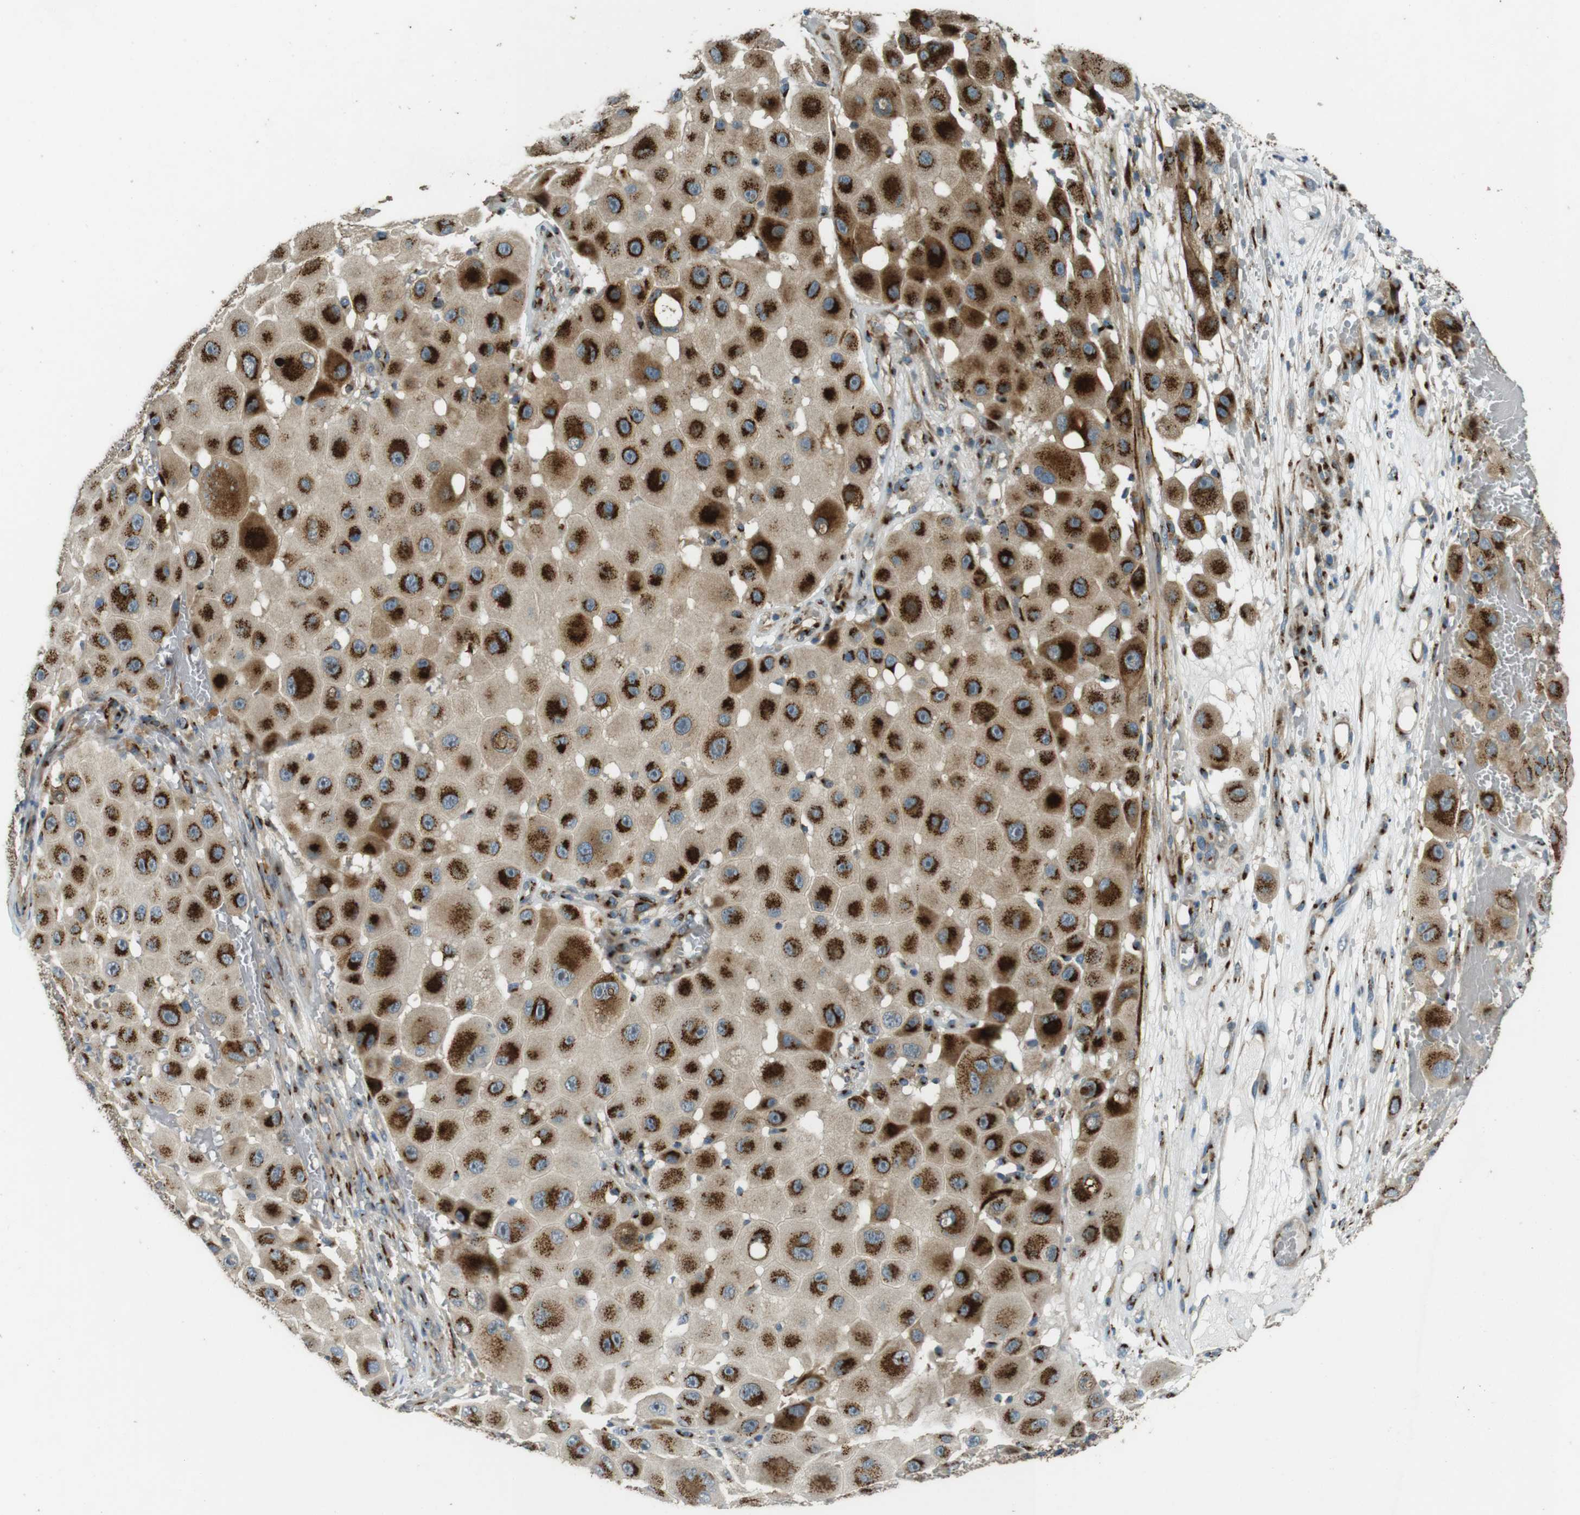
{"staining": {"intensity": "strong", "quantity": ">75%", "location": "cytoplasmic/membranous"}, "tissue": "melanoma", "cell_type": "Tumor cells", "image_type": "cancer", "snomed": [{"axis": "morphology", "description": "Malignant melanoma, NOS"}, {"axis": "topography", "description": "Skin"}], "caption": "A brown stain highlights strong cytoplasmic/membranous expression of a protein in melanoma tumor cells.", "gene": "TMEM115", "patient": {"sex": "female", "age": 81}}